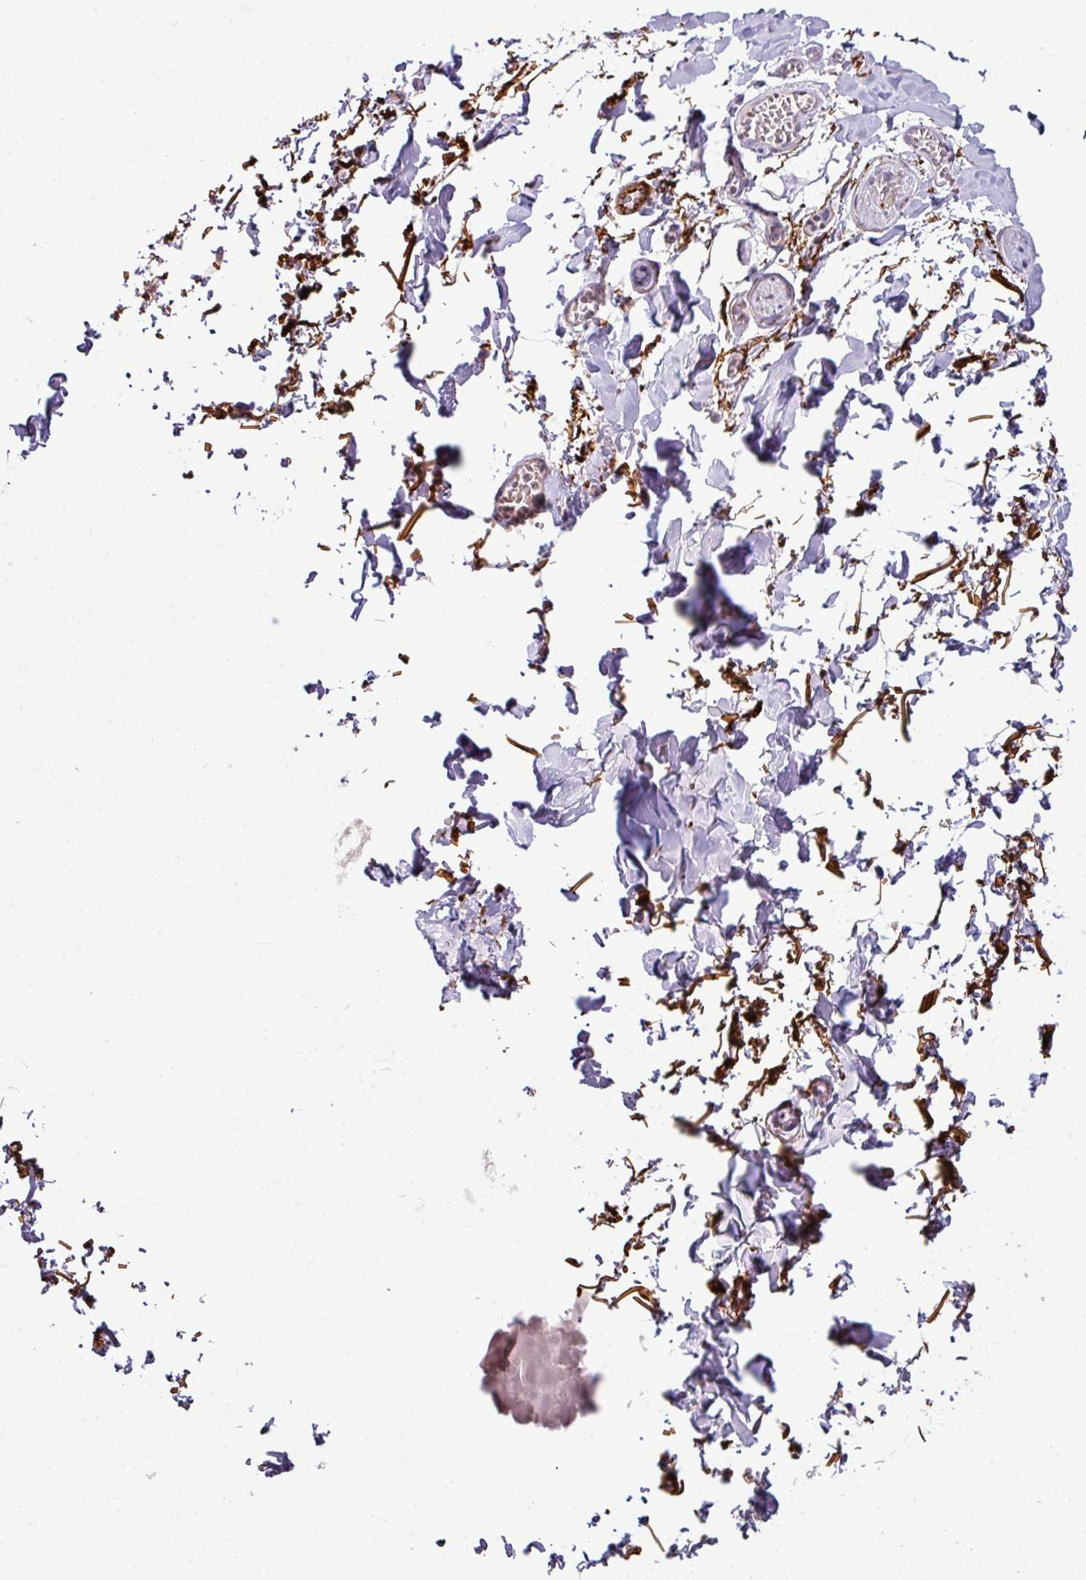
{"staining": {"intensity": "negative", "quantity": "none", "location": "none"}, "tissue": "adipose tissue", "cell_type": "Adipocytes", "image_type": "normal", "snomed": [{"axis": "morphology", "description": "Normal tissue, NOS"}, {"axis": "topography", "description": "Vulva"}, {"axis": "topography", "description": "Vagina"}, {"axis": "topography", "description": "Peripheral nerve tissue"}], "caption": "This histopathology image is of benign adipose tissue stained with immunohistochemistry (IHC) to label a protein in brown with the nuclei are counter-stained blue. There is no positivity in adipocytes.", "gene": "COL8A1", "patient": {"sex": "female", "age": 66}}